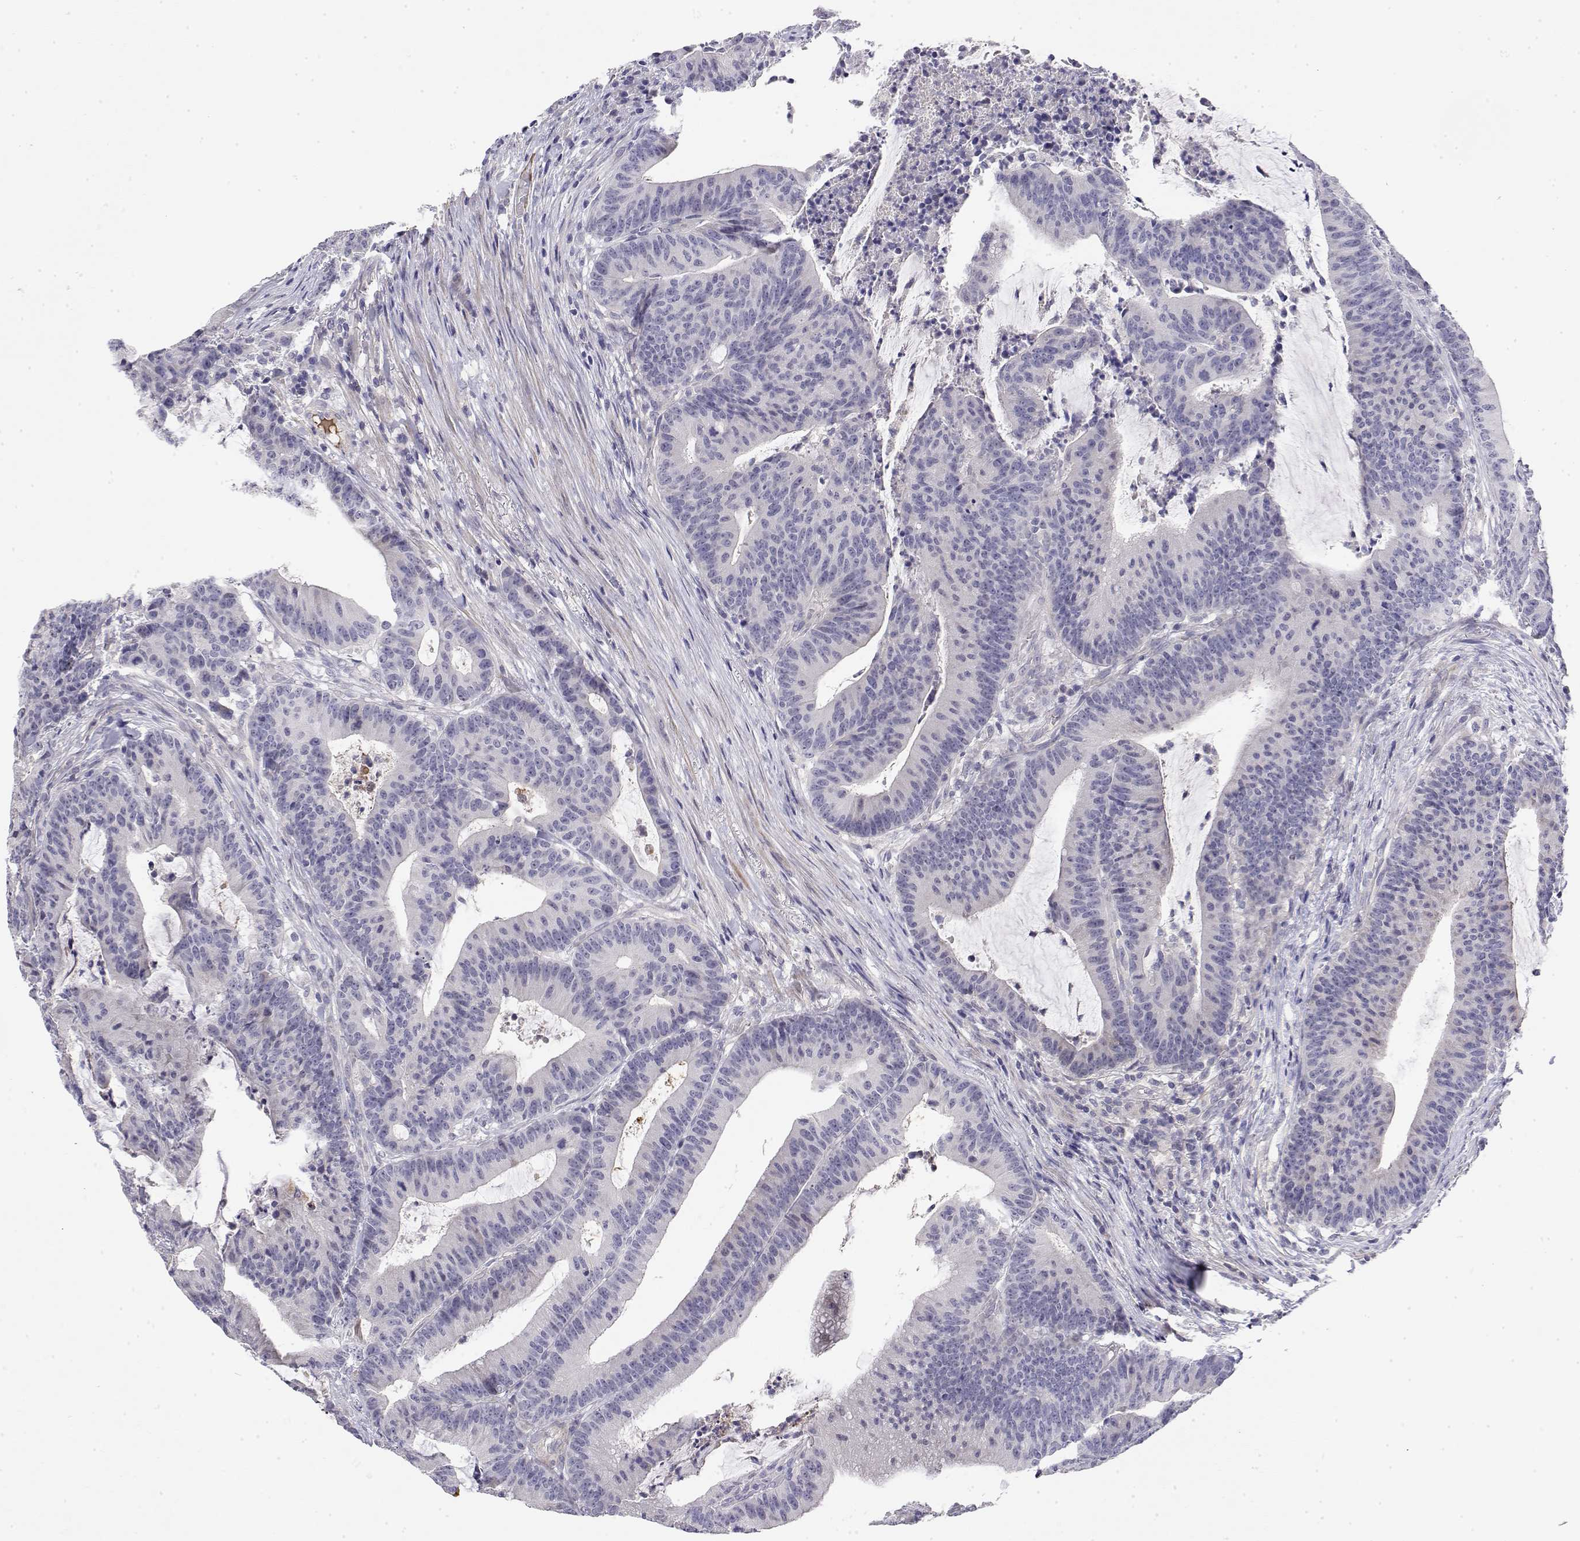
{"staining": {"intensity": "negative", "quantity": "none", "location": "none"}, "tissue": "colorectal cancer", "cell_type": "Tumor cells", "image_type": "cancer", "snomed": [{"axis": "morphology", "description": "Adenocarcinoma, NOS"}, {"axis": "topography", "description": "Colon"}], "caption": "There is no significant expression in tumor cells of colorectal adenocarcinoma. (Brightfield microscopy of DAB IHC at high magnification).", "gene": "GGACT", "patient": {"sex": "female", "age": 78}}